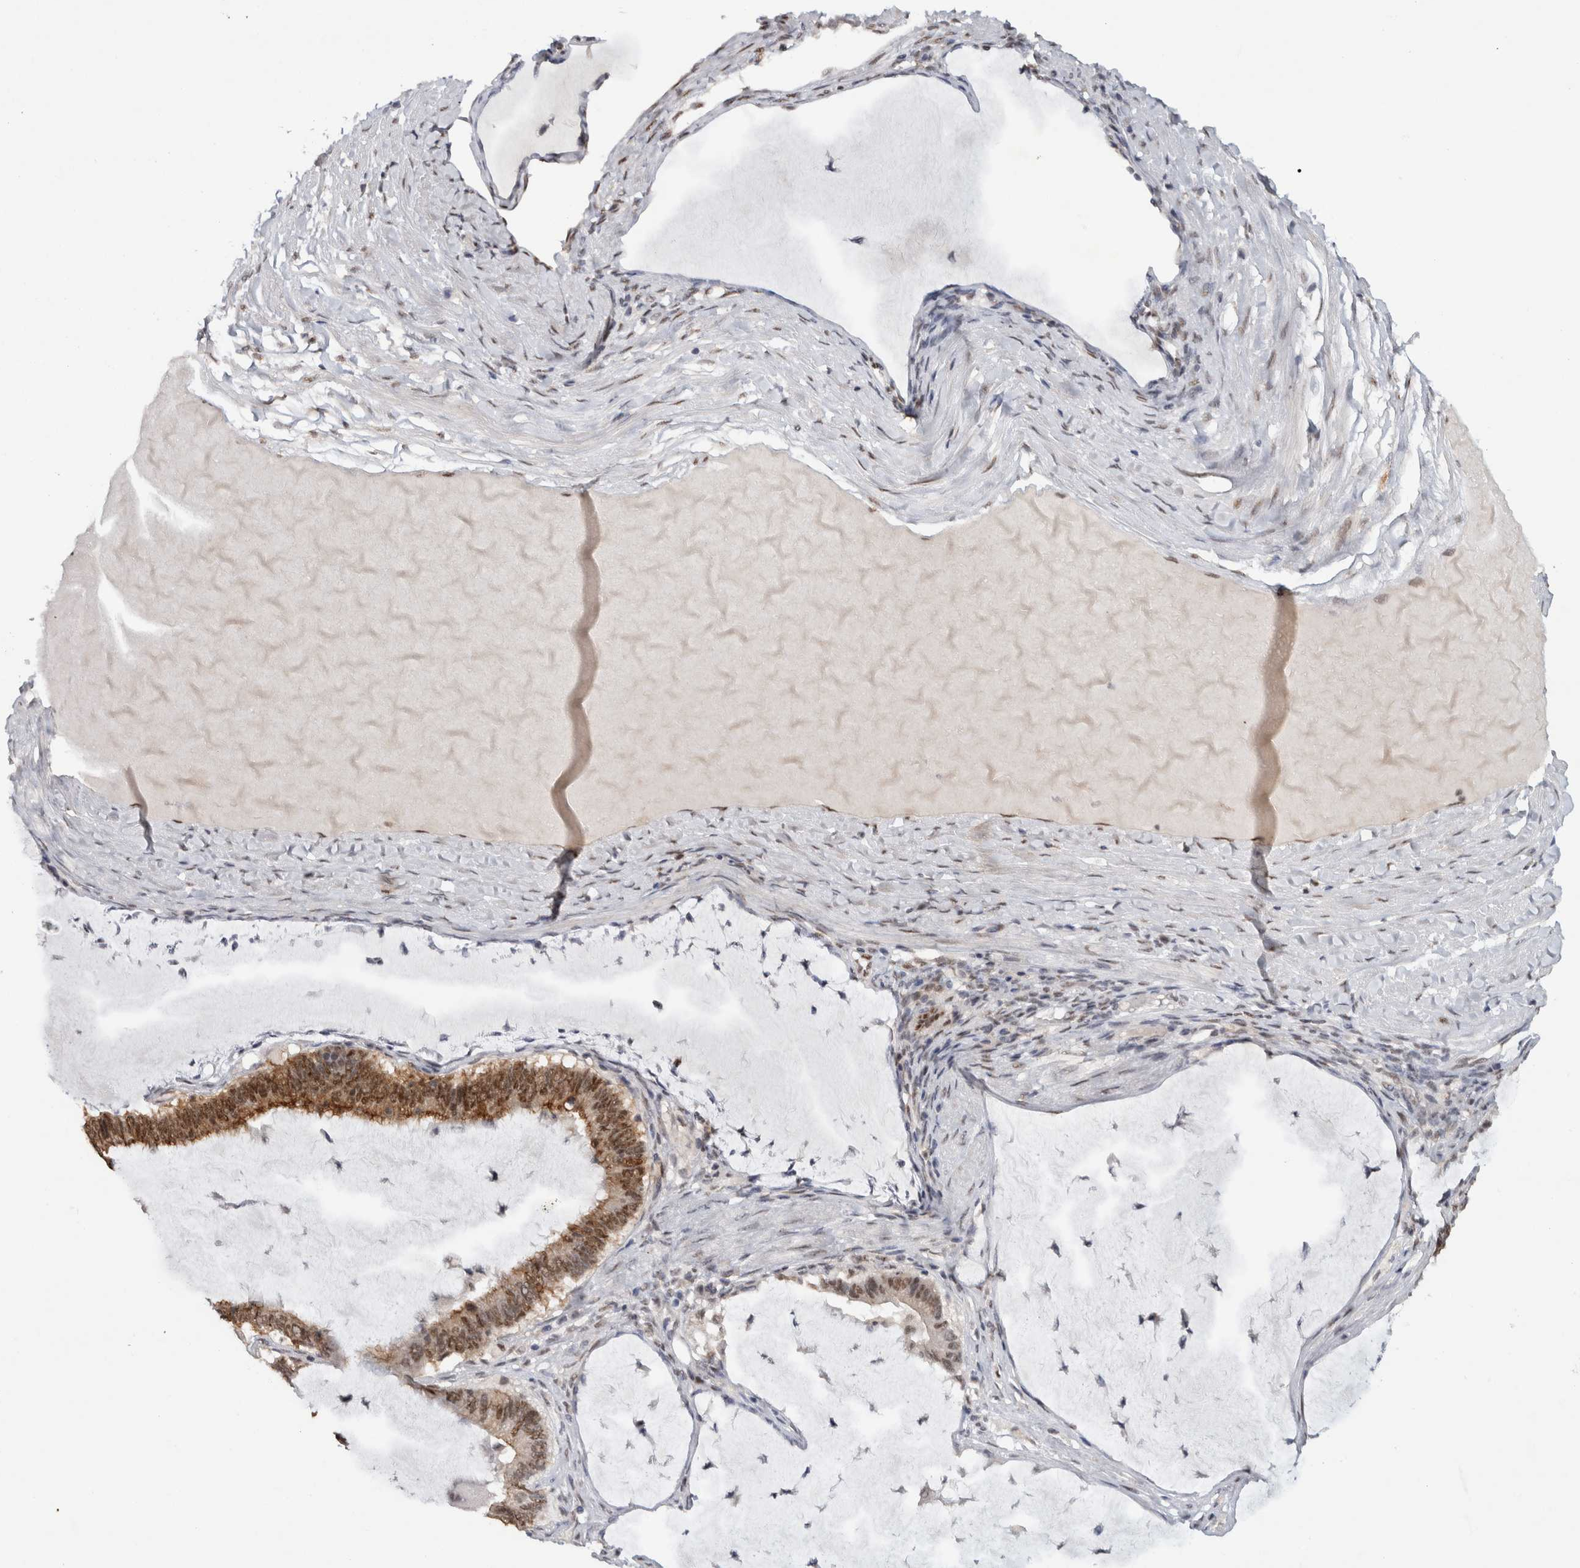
{"staining": {"intensity": "moderate", "quantity": ">75%", "location": "cytoplasmic/membranous,nuclear"}, "tissue": "ovarian cancer", "cell_type": "Tumor cells", "image_type": "cancer", "snomed": [{"axis": "morphology", "description": "Cystadenocarcinoma, mucinous, NOS"}, {"axis": "topography", "description": "Ovary"}], "caption": "Protein analysis of ovarian mucinous cystadenocarcinoma tissue reveals moderate cytoplasmic/membranous and nuclear staining in approximately >75% of tumor cells.", "gene": "RPS6KA2", "patient": {"sex": "female", "age": 61}}